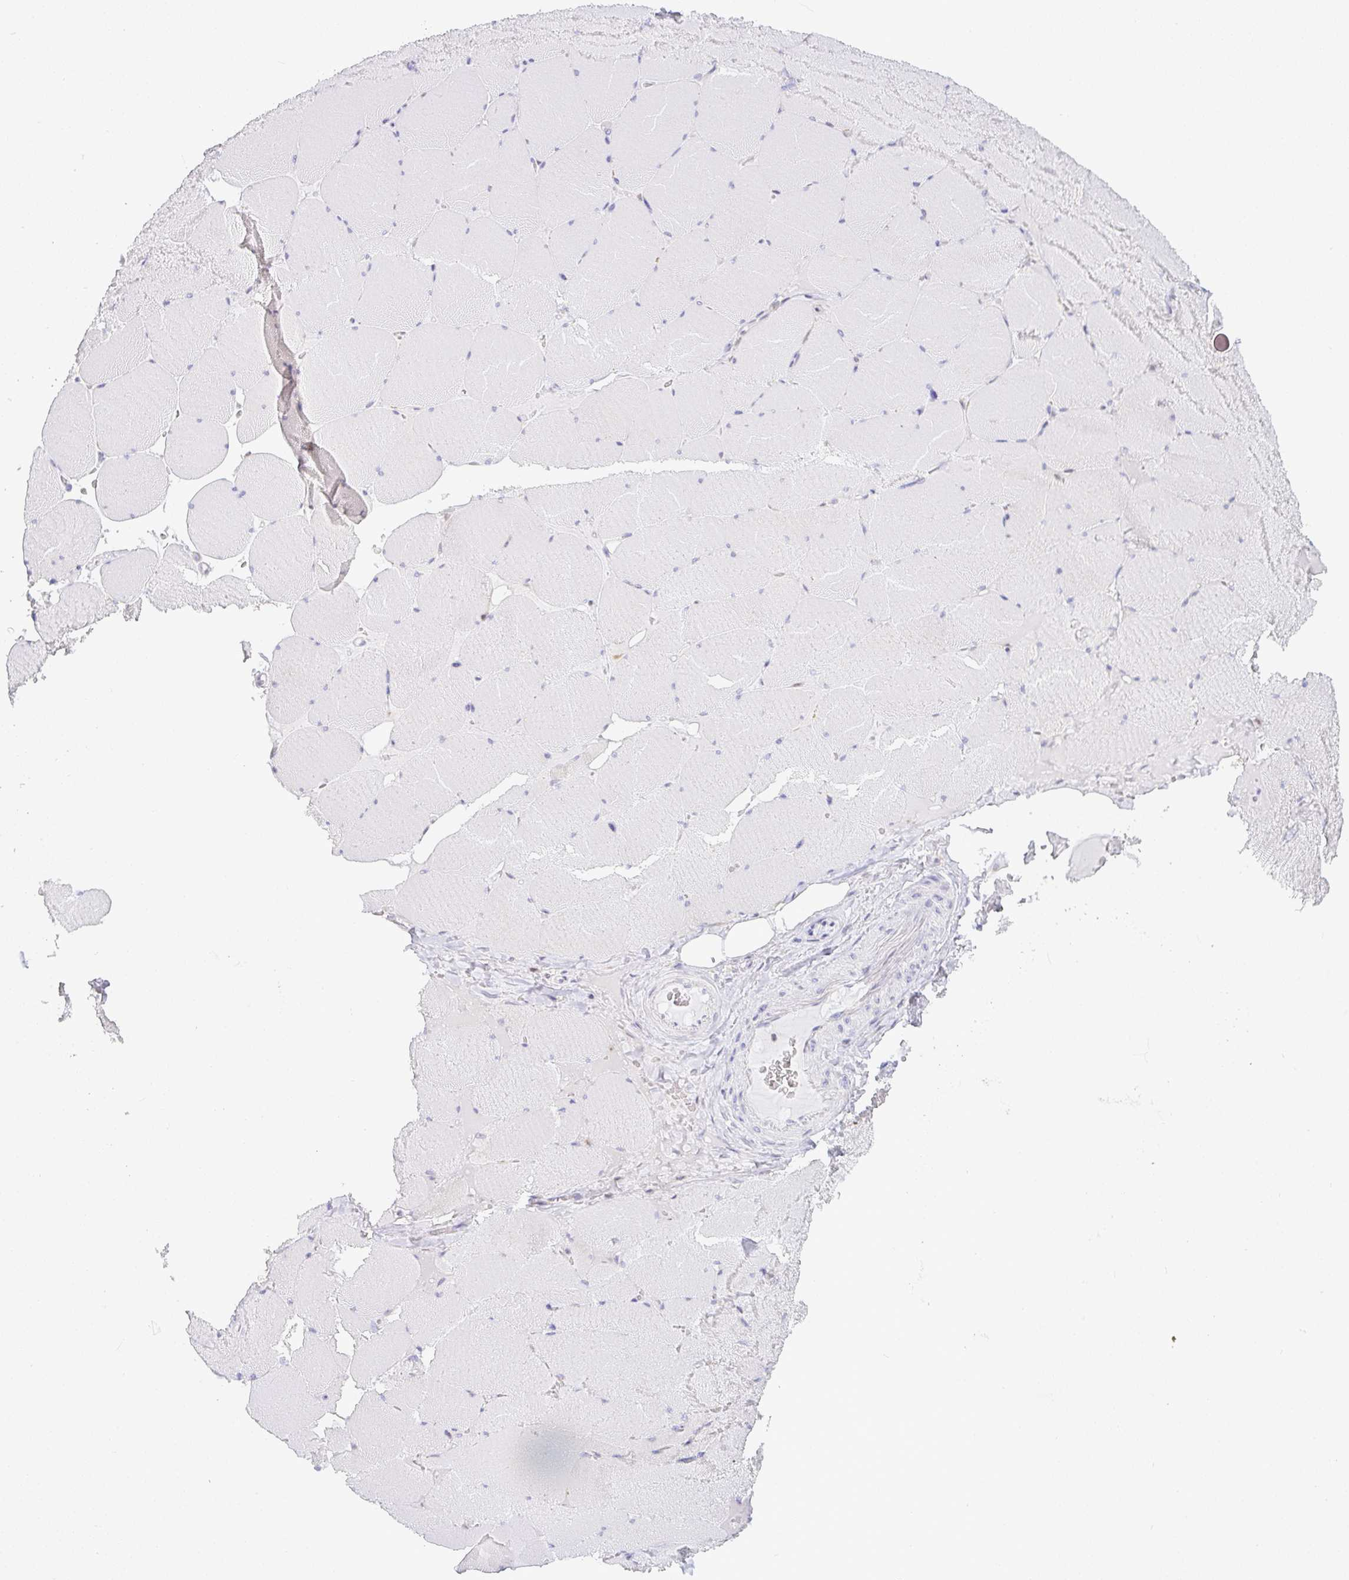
{"staining": {"intensity": "negative", "quantity": "none", "location": "none"}, "tissue": "skeletal muscle", "cell_type": "Myocytes", "image_type": "normal", "snomed": [{"axis": "morphology", "description": "Normal tissue, NOS"}, {"axis": "topography", "description": "Skeletal muscle"}, {"axis": "topography", "description": "Head-Neck"}], "caption": "The histopathology image shows no significant expression in myocytes of skeletal muscle. (Stains: DAB (3,3'-diaminobenzidine) immunohistochemistry (IHC) with hematoxylin counter stain, Microscopy: brightfield microscopy at high magnification).", "gene": "DERL2", "patient": {"sex": "male", "age": 66}}